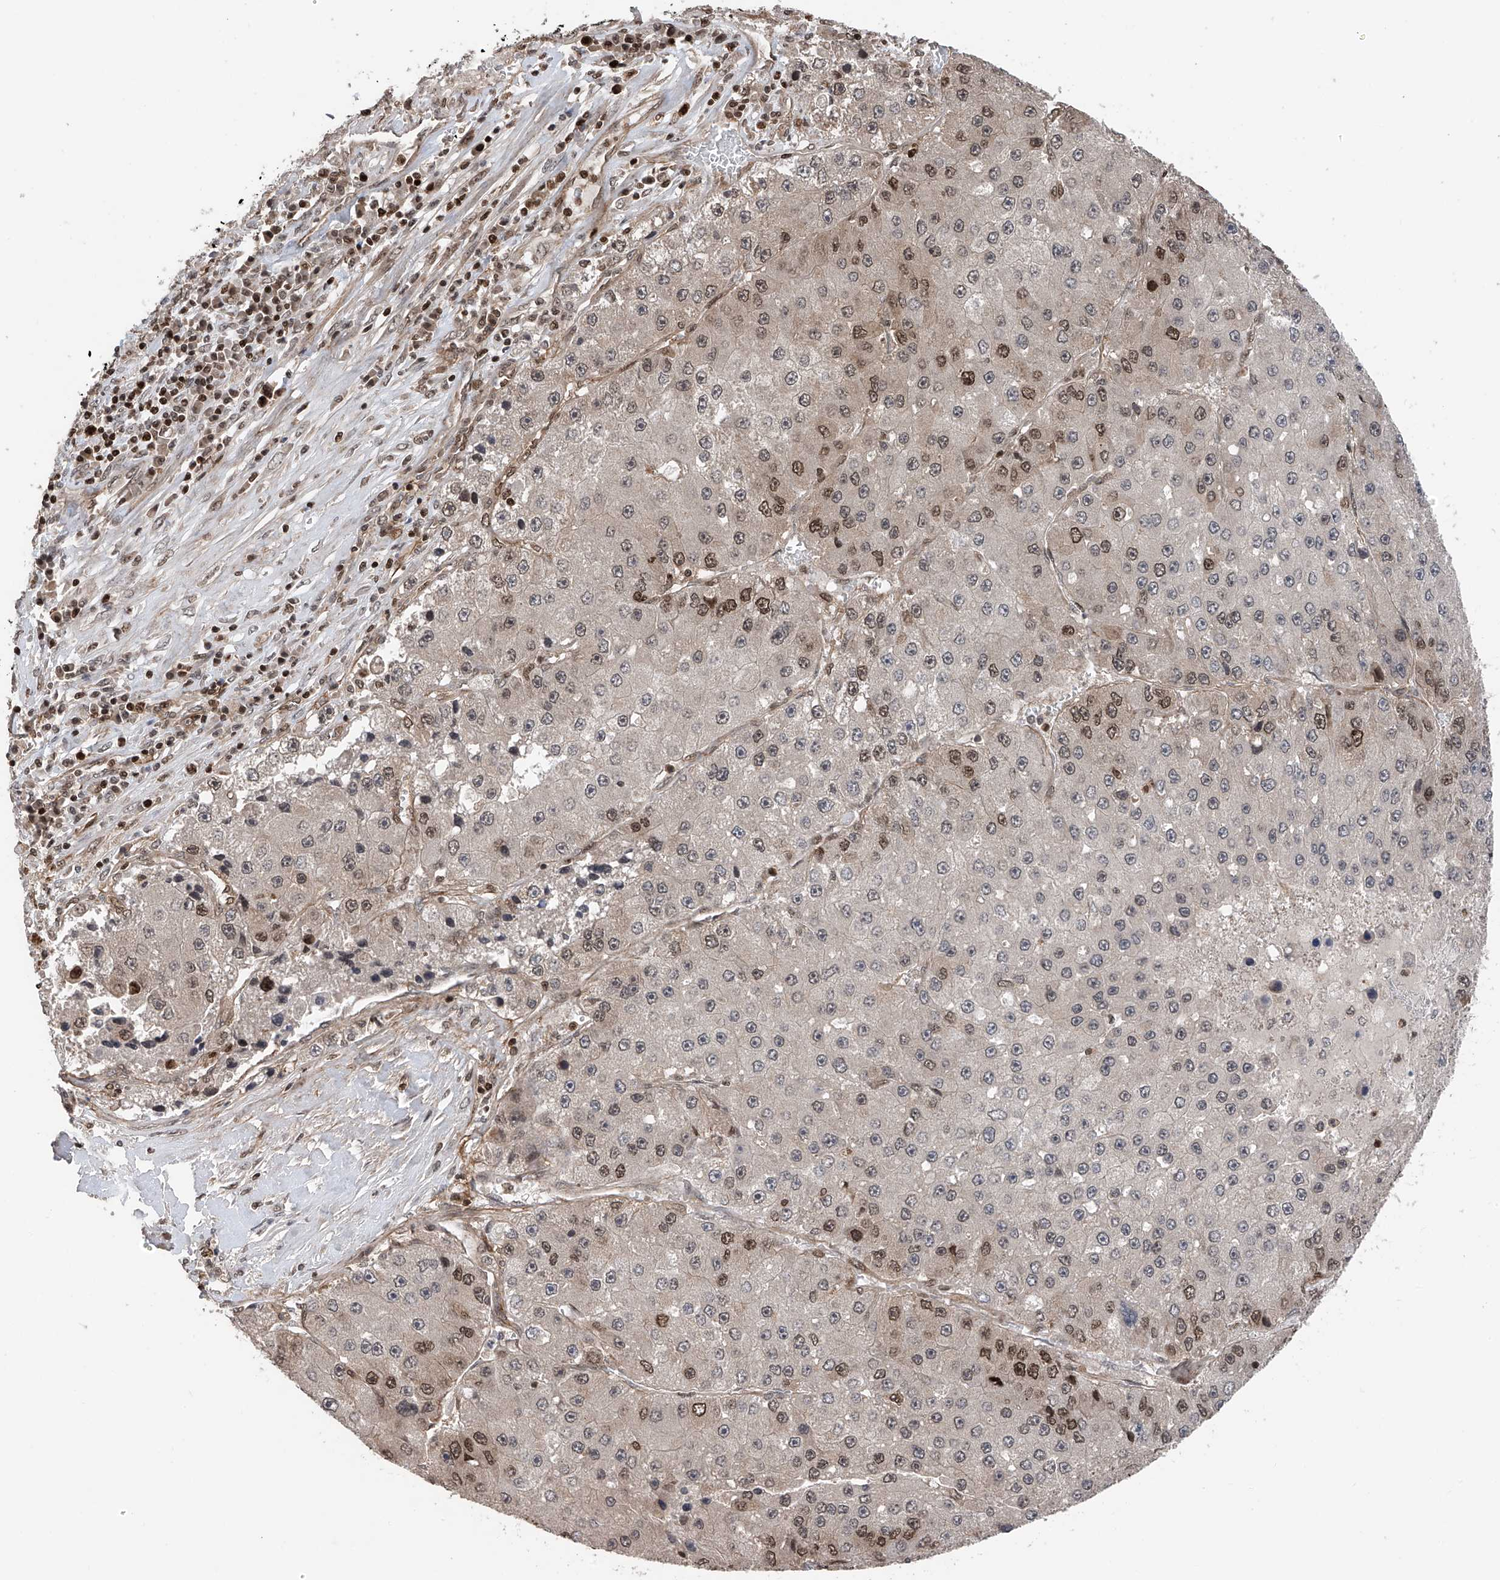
{"staining": {"intensity": "moderate", "quantity": "<25%", "location": "nuclear"}, "tissue": "liver cancer", "cell_type": "Tumor cells", "image_type": "cancer", "snomed": [{"axis": "morphology", "description": "Carcinoma, Hepatocellular, NOS"}, {"axis": "topography", "description": "Liver"}], "caption": "Moderate nuclear positivity is seen in about <25% of tumor cells in liver cancer.", "gene": "DNAJC9", "patient": {"sex": "female", "age": 73}}